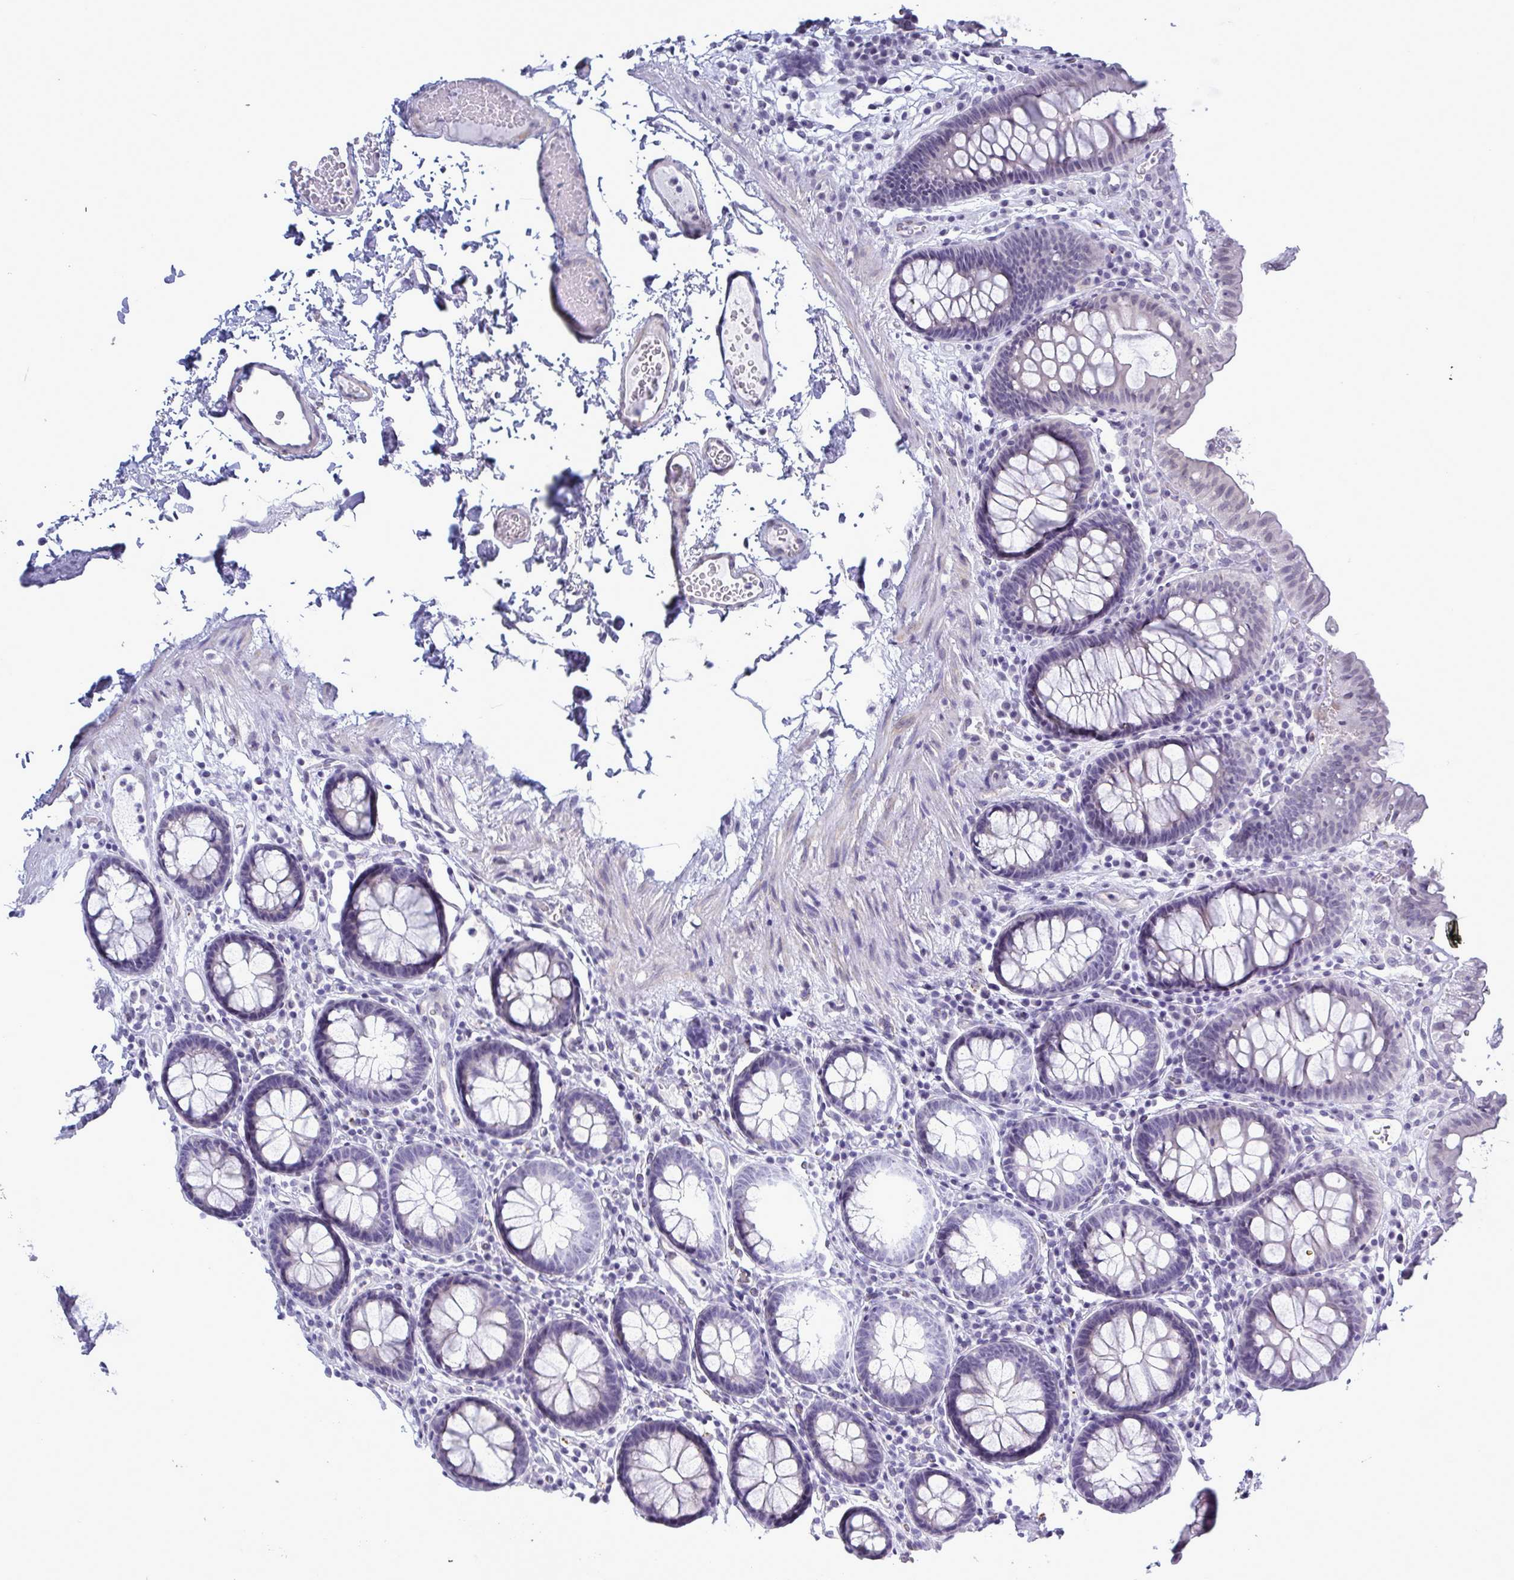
{"staining": {"intensity": "negative", "quantity": "none", "location": "none"}, "tissue": "colon", "cell_type": "Endothelial cells", "image_type": "normal", "snomed": [{"axis": "morphology", "description": "Normal tissue, NOS"}, {"axis": "topography", "description": "Colon"}, {"axis": "topography", "description": "Peripheral nerve tissue"}], "caption": "High power microscopy micrograph of an IHC micrograph of benign colon, revealing no significant staining in endothelial cells. (Immunohistochemistry, brightfield microscopy, high magnification).", "gene": "MFSD4A", "patient": {"sex": "male", "age": 84}}